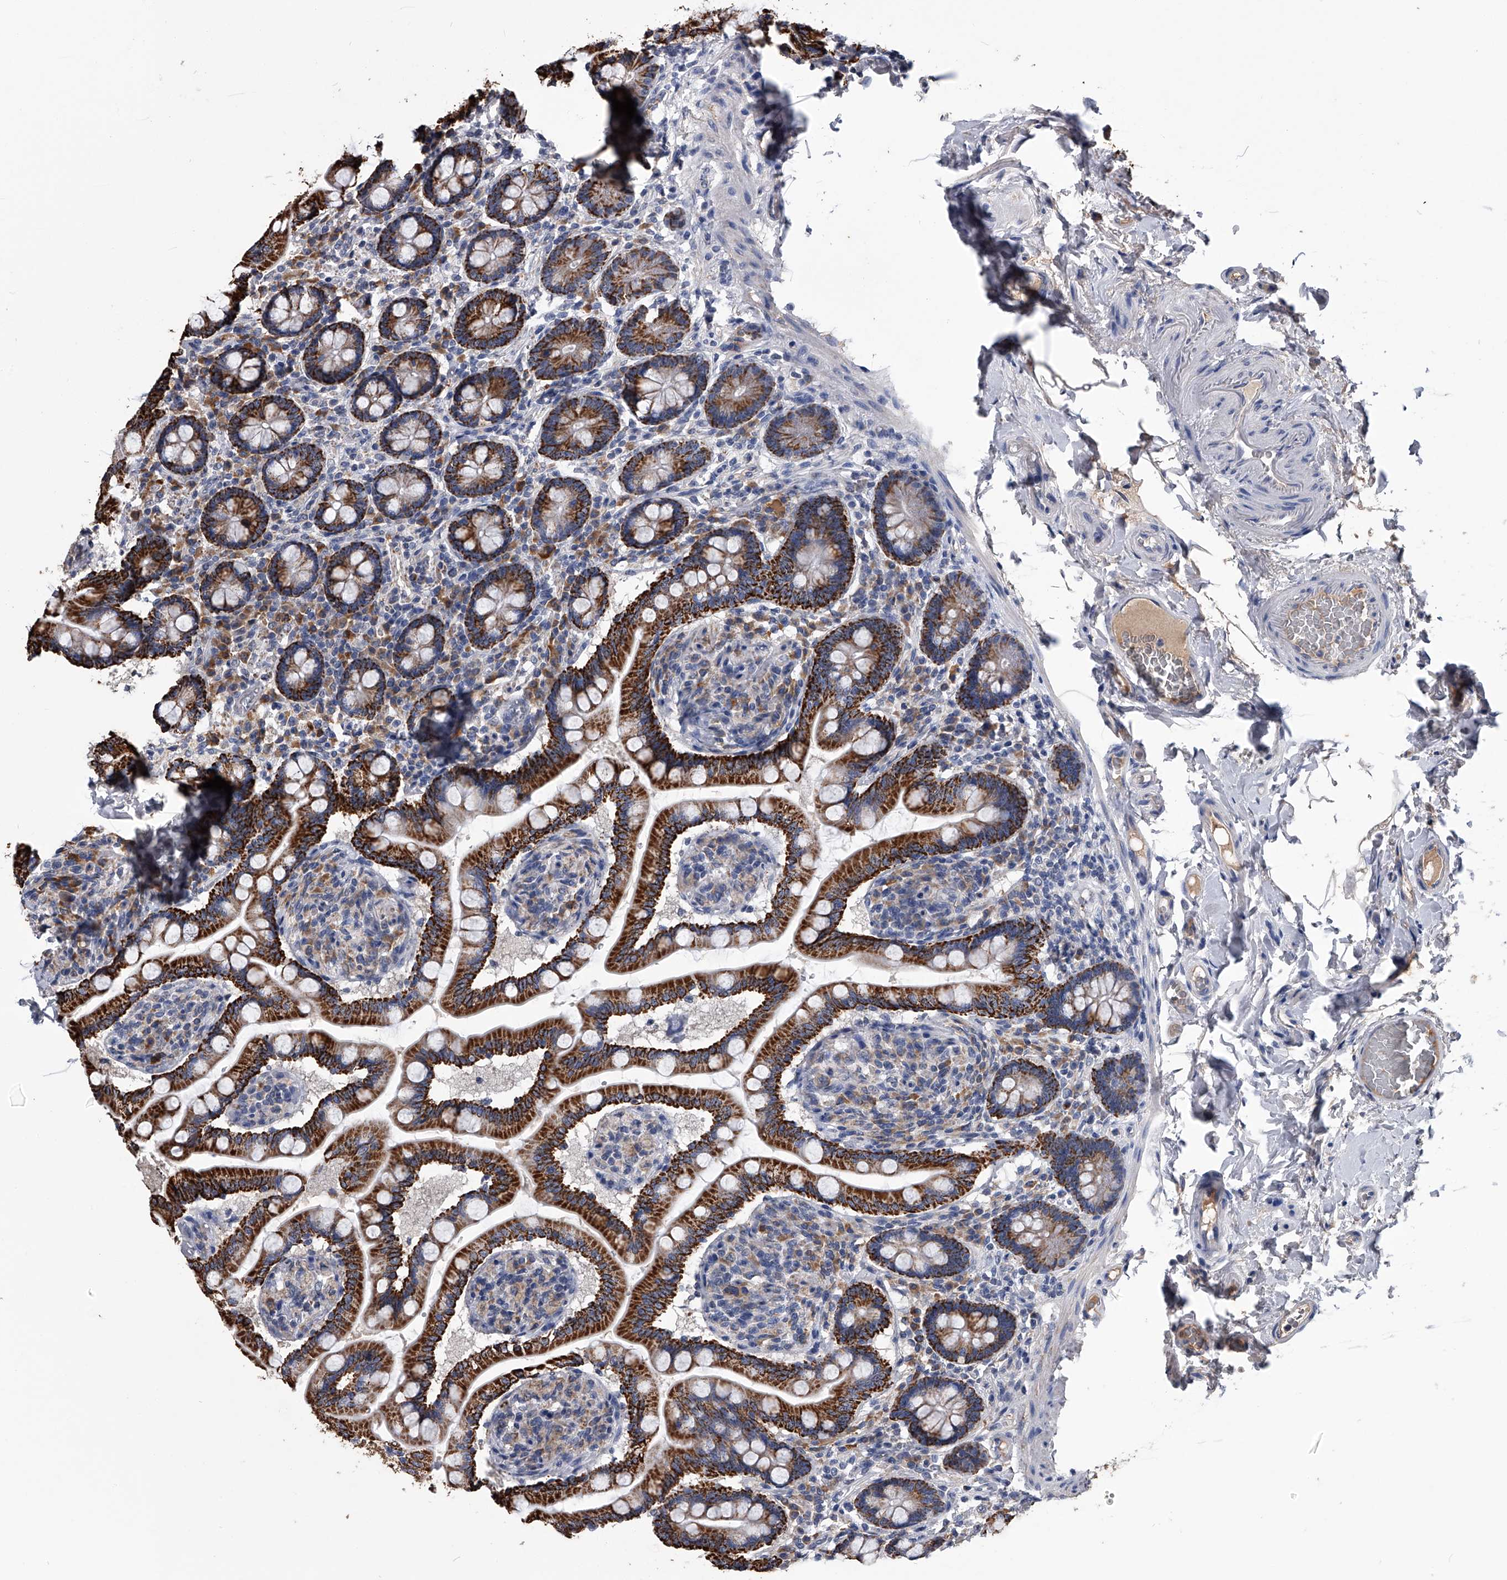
{"staining": {"intensity": "strong", "quantity": ">75%", "location": "cytoplasmic/membranous"}, "tissue": "small intestine", "cell_type": "Glandular cells", "image_type": "normal", "snomed": [{"axis": "morphology", "description": "Normal tissue, NOS"}, {"axis": "topography", "description": "Small intestine"}], "caption": "DAB immunohistochemical staining of normal human small intestine demonstrates strong cytoplasmic/membranous protein positivity in about >75% of glandular cells.", "gene": "OAT", "patient": {"sex": "female", "age": 64}}